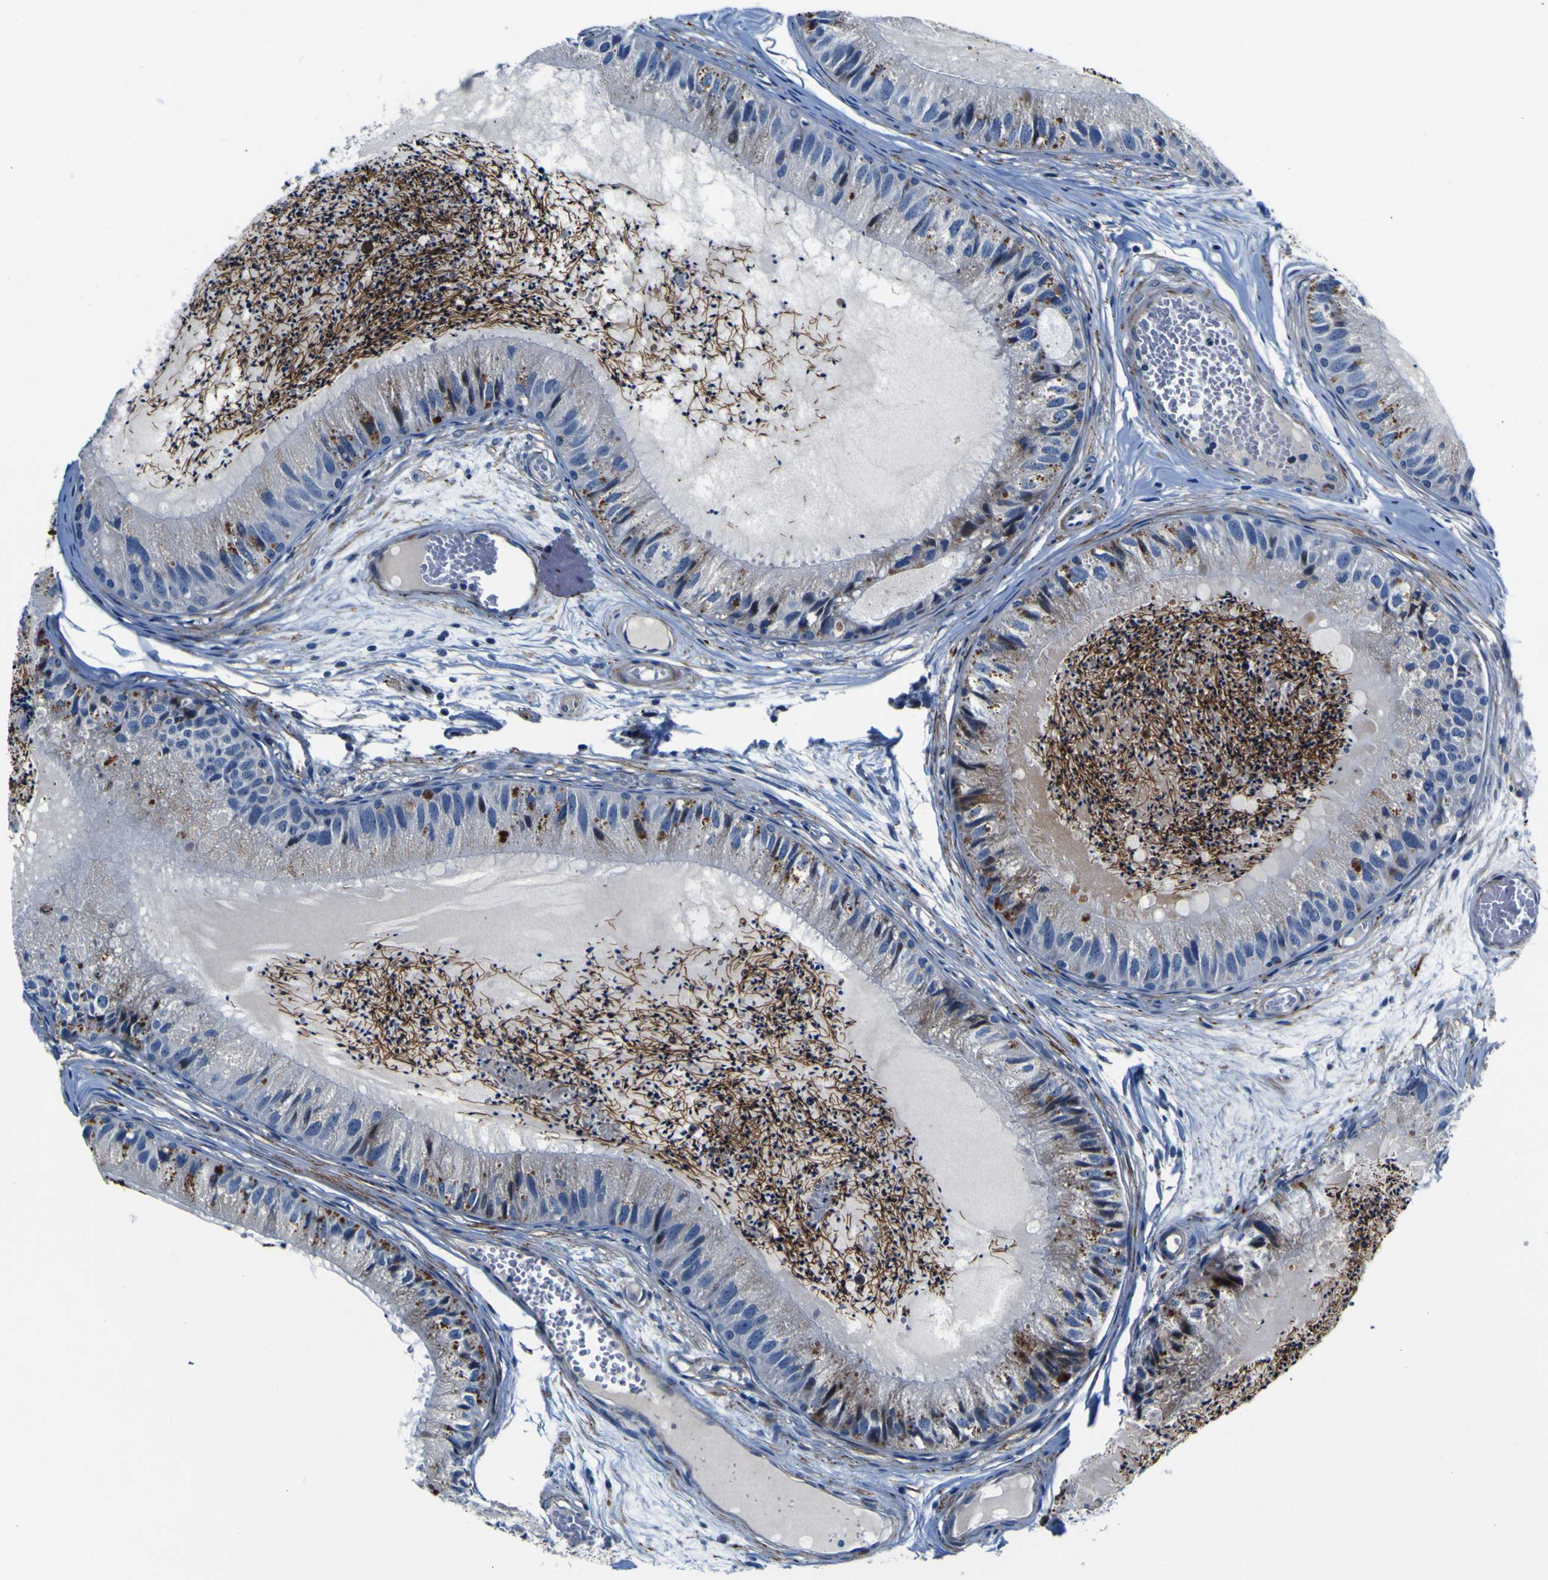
{"staining": {"intensity": "moderate", "quantity": "<25%", "location": "cytoplasmic/membranous"}, "tissue": "epididymis", "cell_type": "Glandular cells", "image_type": "normal", "snomed": [{"axis": "morphology", "description": "Normal tissue, NOS"}, {"axis": "topography", "description": "Epididymis"}], "caption": "This image reveals IHC staining of unremarkable epididymis, with low moderate cytoplasmic/membranous positivity in about <25% of glandular cells.", "gene": "AGAP3", "patient": {"sex": "male", "age": 31}}